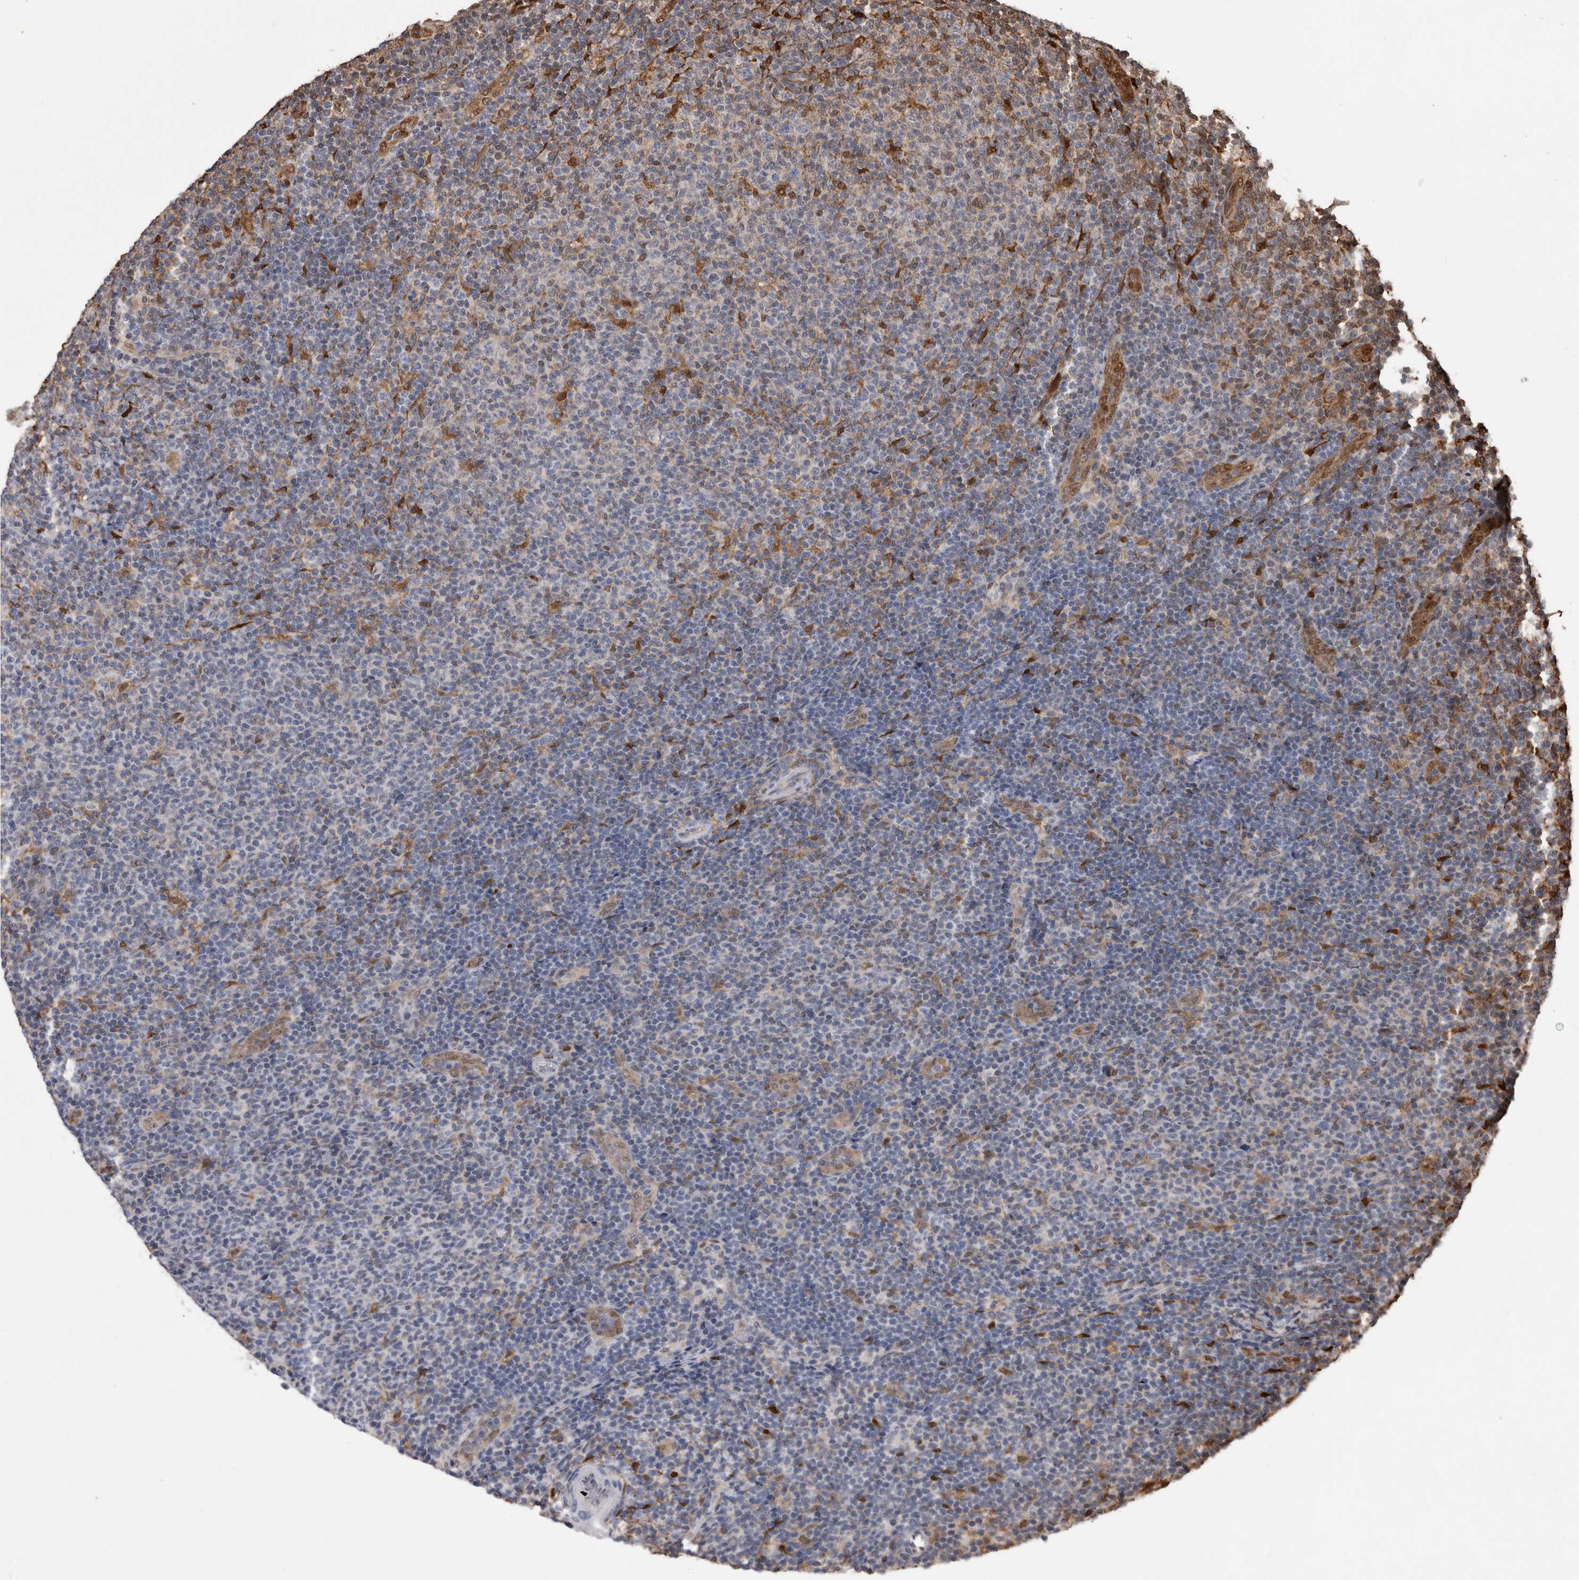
{"staining": {"intensity": "negative", "quantity": "none", "location": "none"}, "tissue": "lymphoma", "cell_type": "Tumor cells", "image_type": "cancer", "snomed": [{"axis": "morphology", "description": "Malignant lymphoma, non-Hodgkin's type, Low grade"}, {"axis": "topography", "description": "Lymph node"}], "caption": "This is an immunohistochemistry (IHC) photomicrograph of human lymphoma. There is no expression in tumor cells.", "gene": "LXN", "patient": {"sex": "male", "age": 66}}